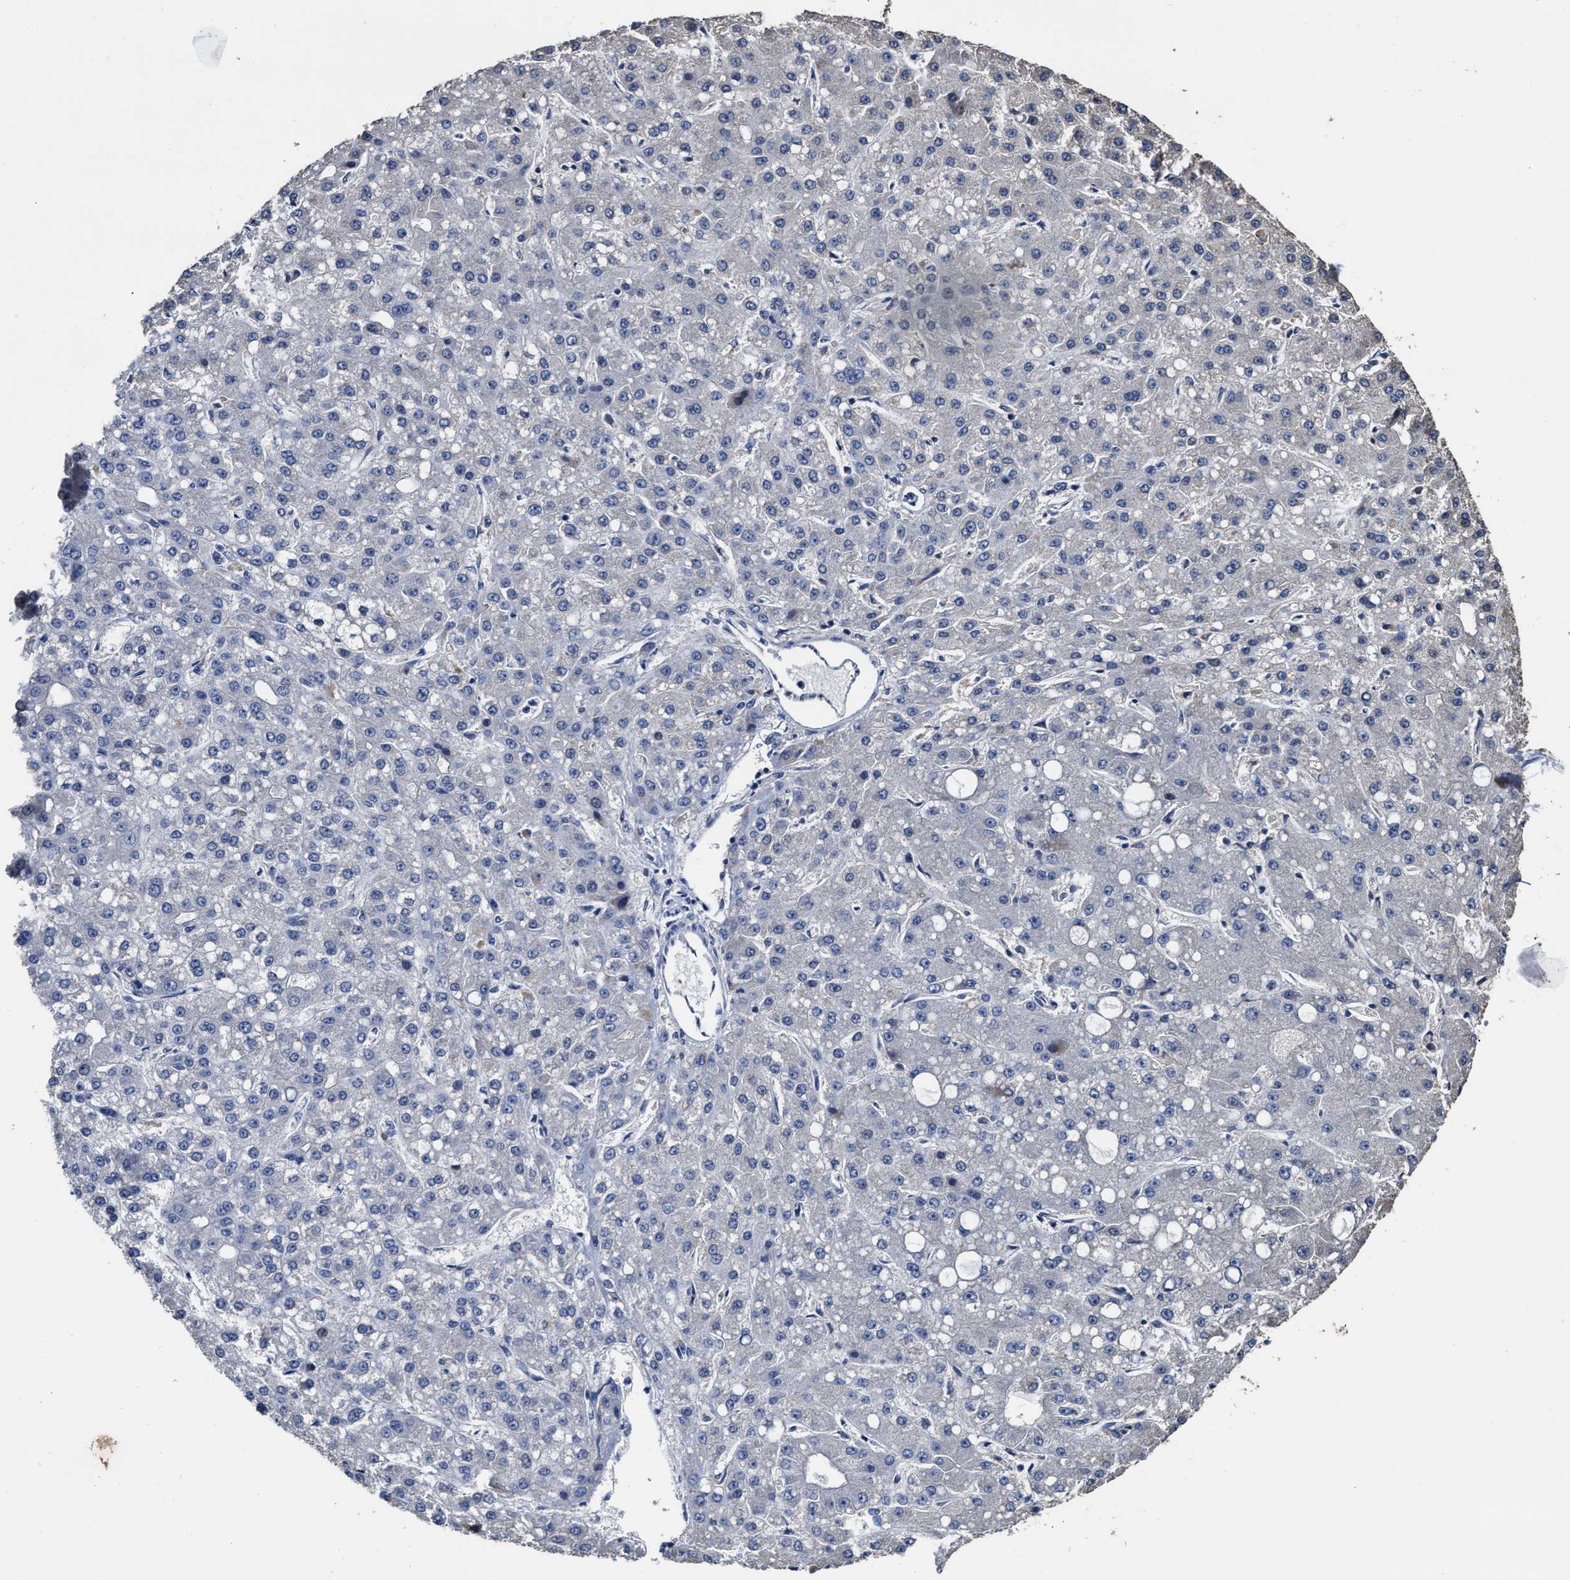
{"staining": {"intensity": "negative", "quantity": "none", "location": "none"}, "tissue": "liver cancer", "cell_type": "Tumor cells", "image_type": "cancer", "snomed": [{"axis": "morphology", "description": "Carcinoma, Hepatocellular, NOS"}, {"axis": "topography", "description": "Liver"}], "caption": "Histopathology image shows no protein expression in tumor cells of liver cancer (hepatocellular carcinoma) tissue.", "gene": "ZFAT", "patient": {"sex": "male", "age": 67}}